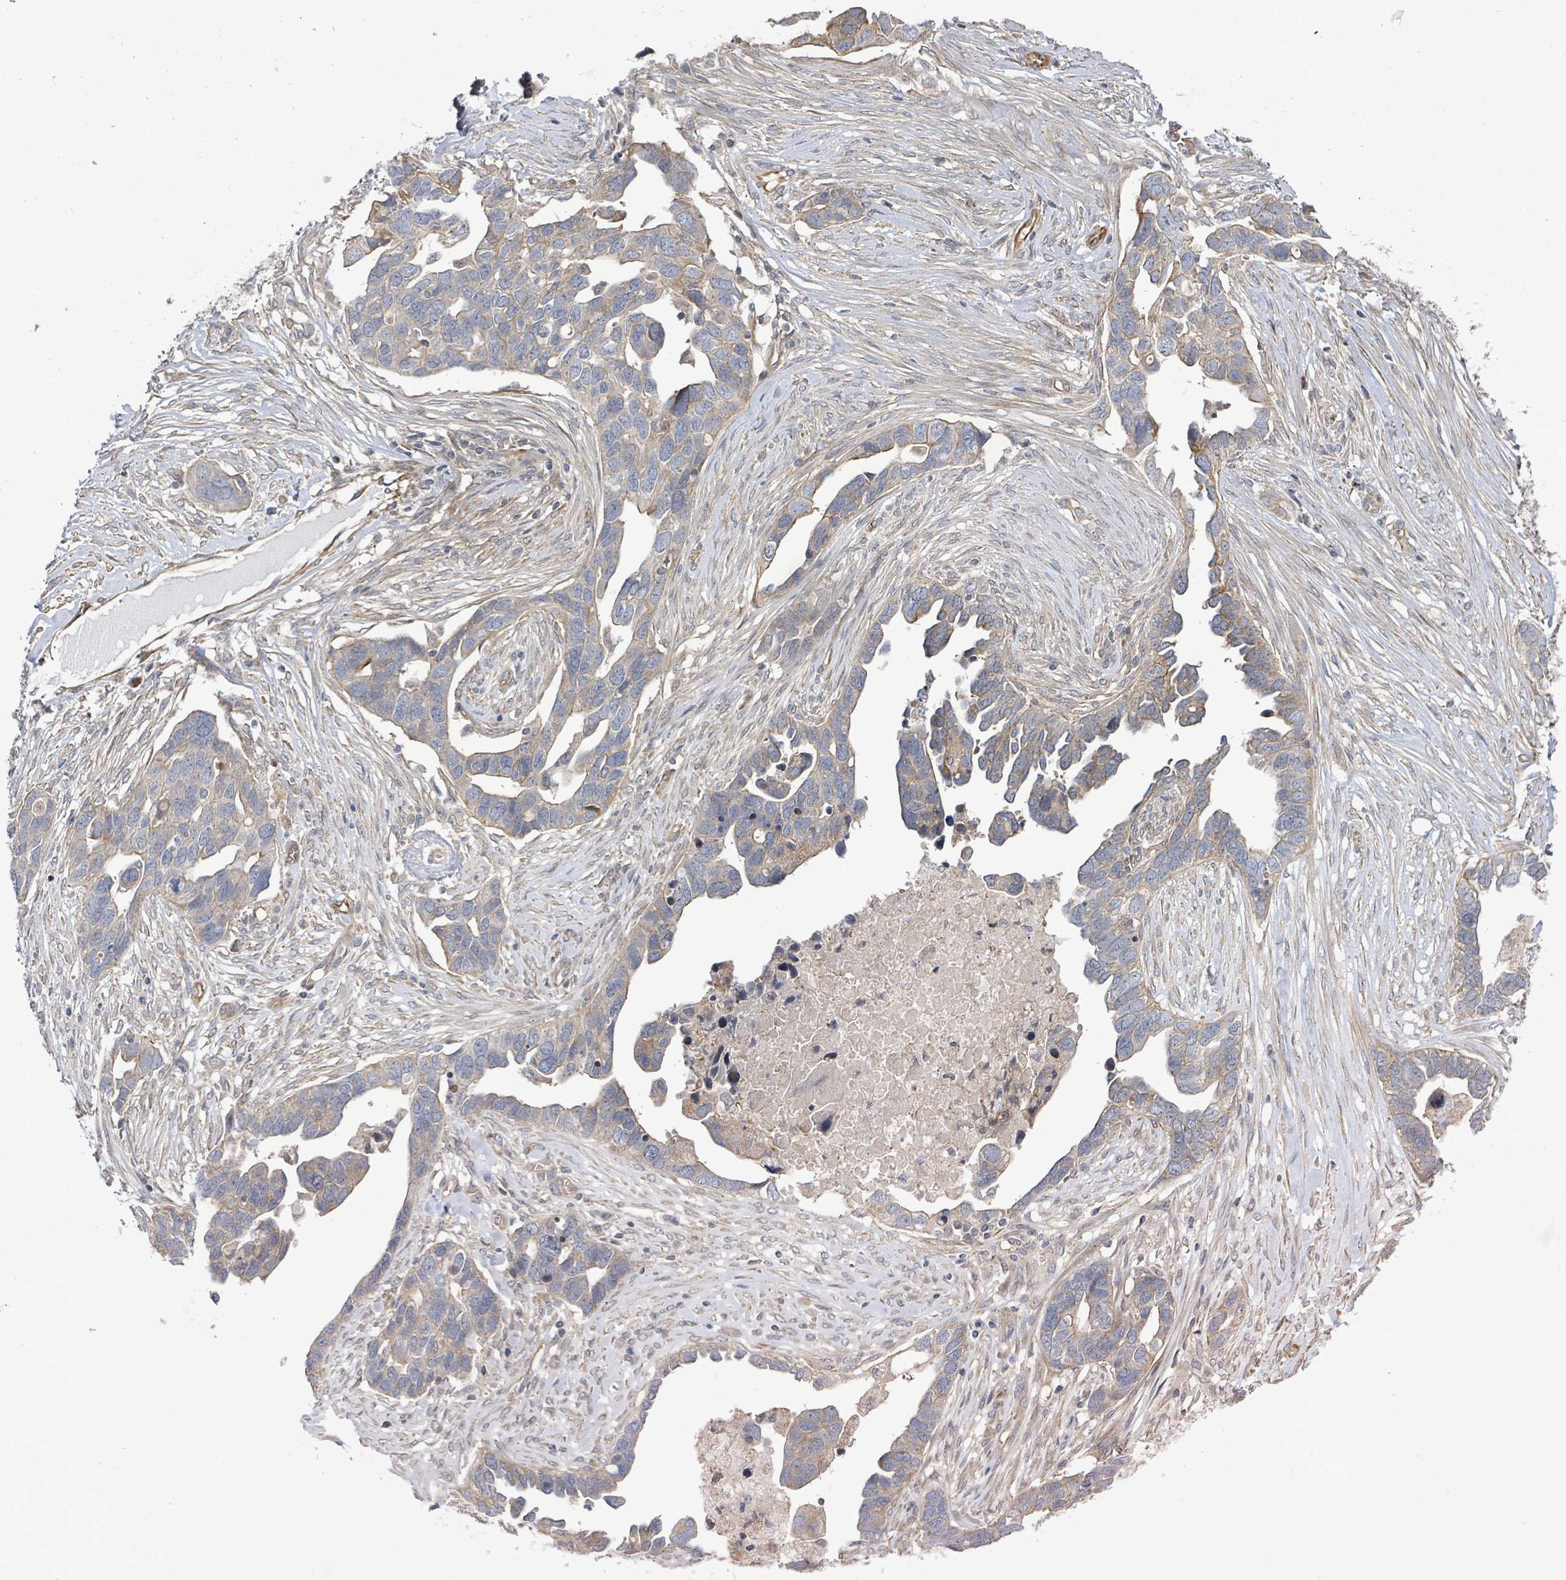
{"staining": {"intensity": "weak", "quantity": "25%-75%", "location": "cytoplasmic/membranous"}, "tissue": "ovarian cancer", "cell_type": "Tumor cells", "image_type": "cancer", "snomed": [{"axis": "morphology", "description": "Cystadenocarcinoma, serous, NOS"}, {"axis": "topography", "description": "Ovary"}], "caption": "A low amount of weak cytoplasmic/membranous expression is identified in approximately 25%-75% of tumor cells in serous cystadenocarcinoma (ovarian) tissue.", "gene": "KBTBD11", "patient": {"sex": "female", "age": 54}}